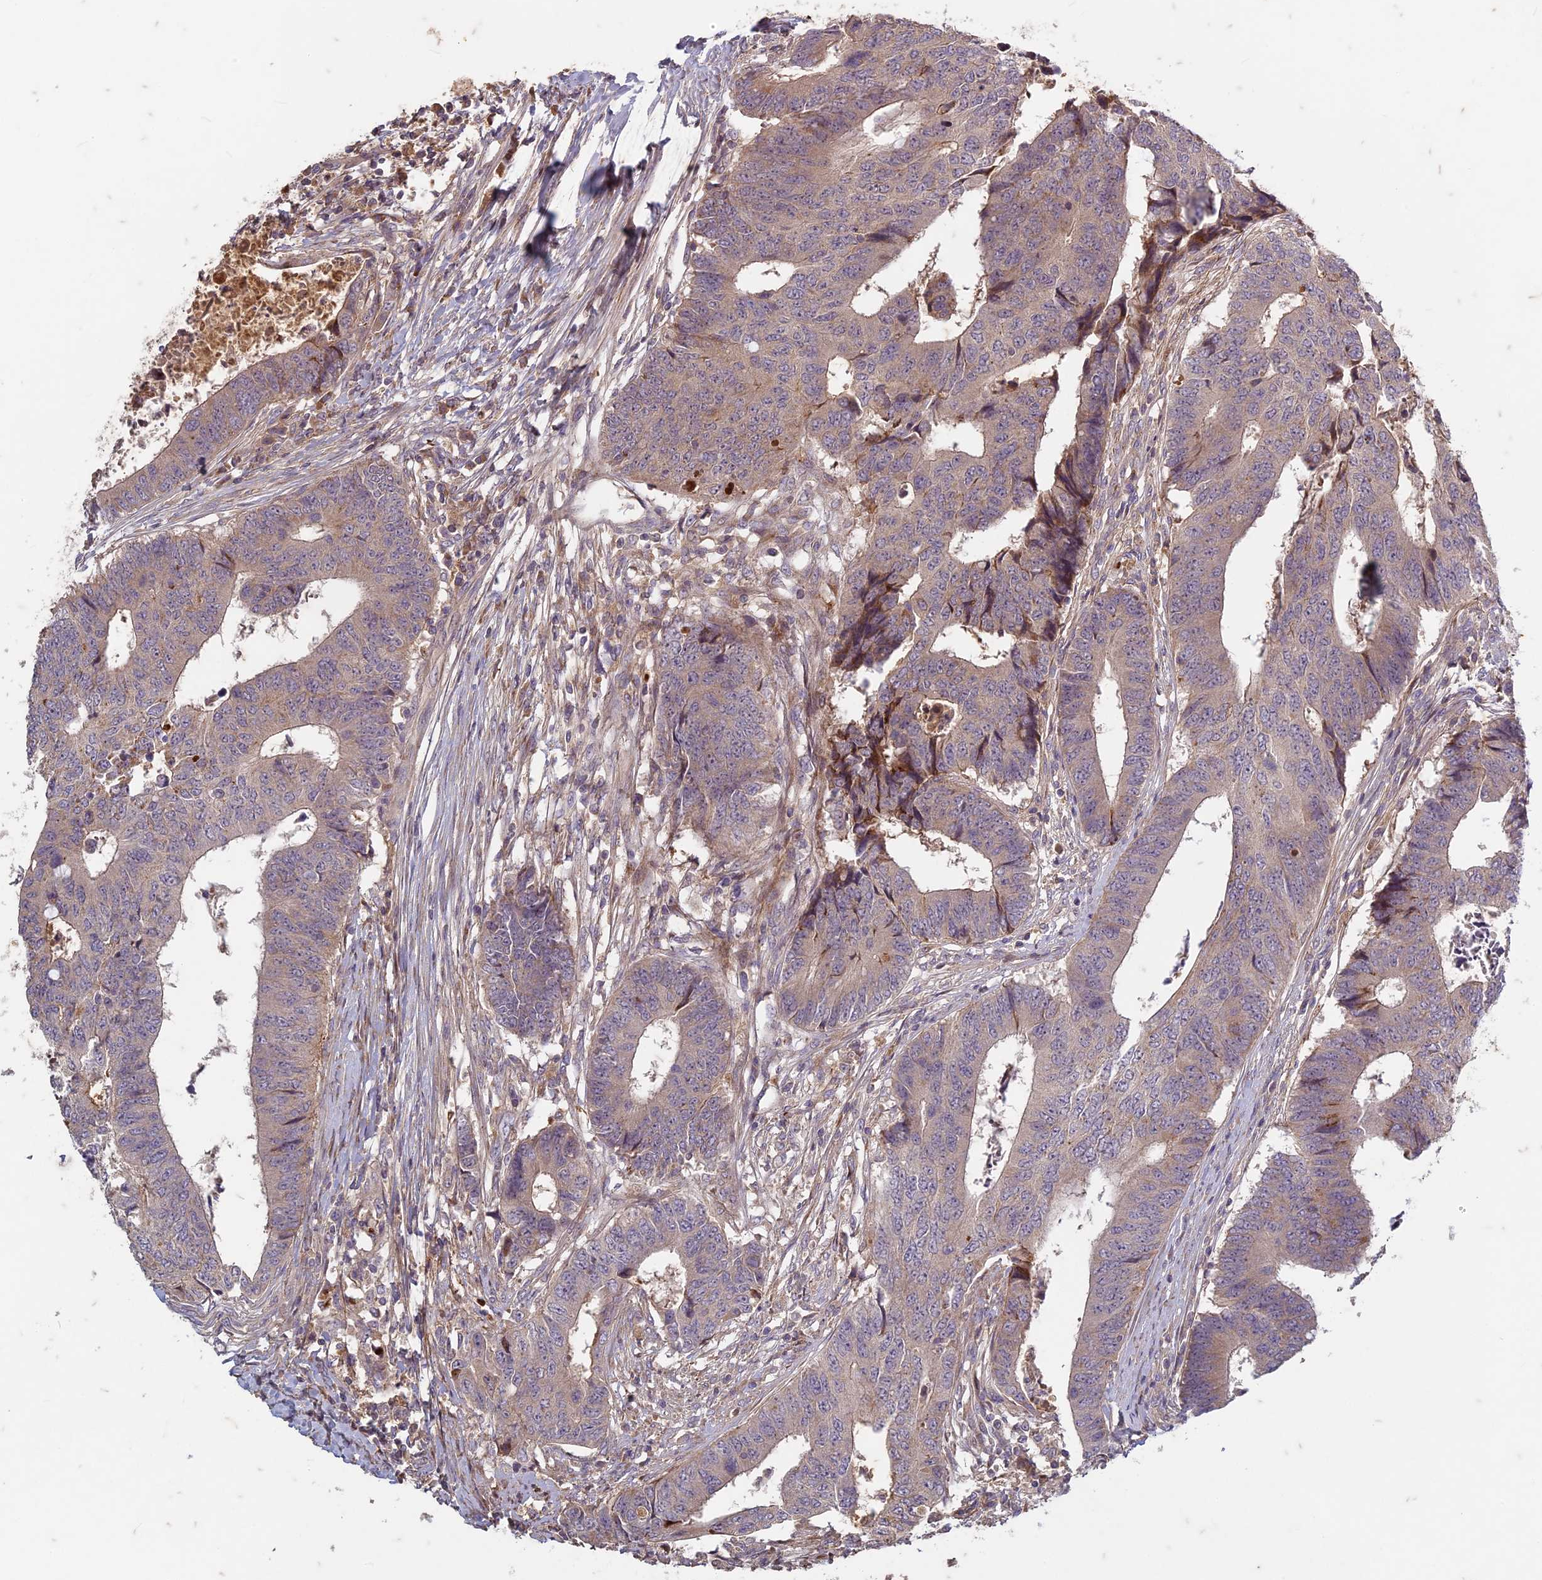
{"staining": {"intensity": "weak", "quantity": "25%-75%", "location": "cytoplasmic/membranous"}, "tissue": "colorectal cancer", "cell_type": "Tumor cells", "image_type": "cancer", "snomed": [{"axis": "morphology", "description": "Adenocarcinoma, NOS"}, {"axis": "topography", "description": "Rectum"}], "caption": "Colorectal adenocarcinoma was stained to show a protein in brown. There is low levels of weak cytoplasmic/membranous positivity in about 25%-75% of tumor cells.", "gene": "TCF25", "patient": {"sex": "male", "age": 84}}